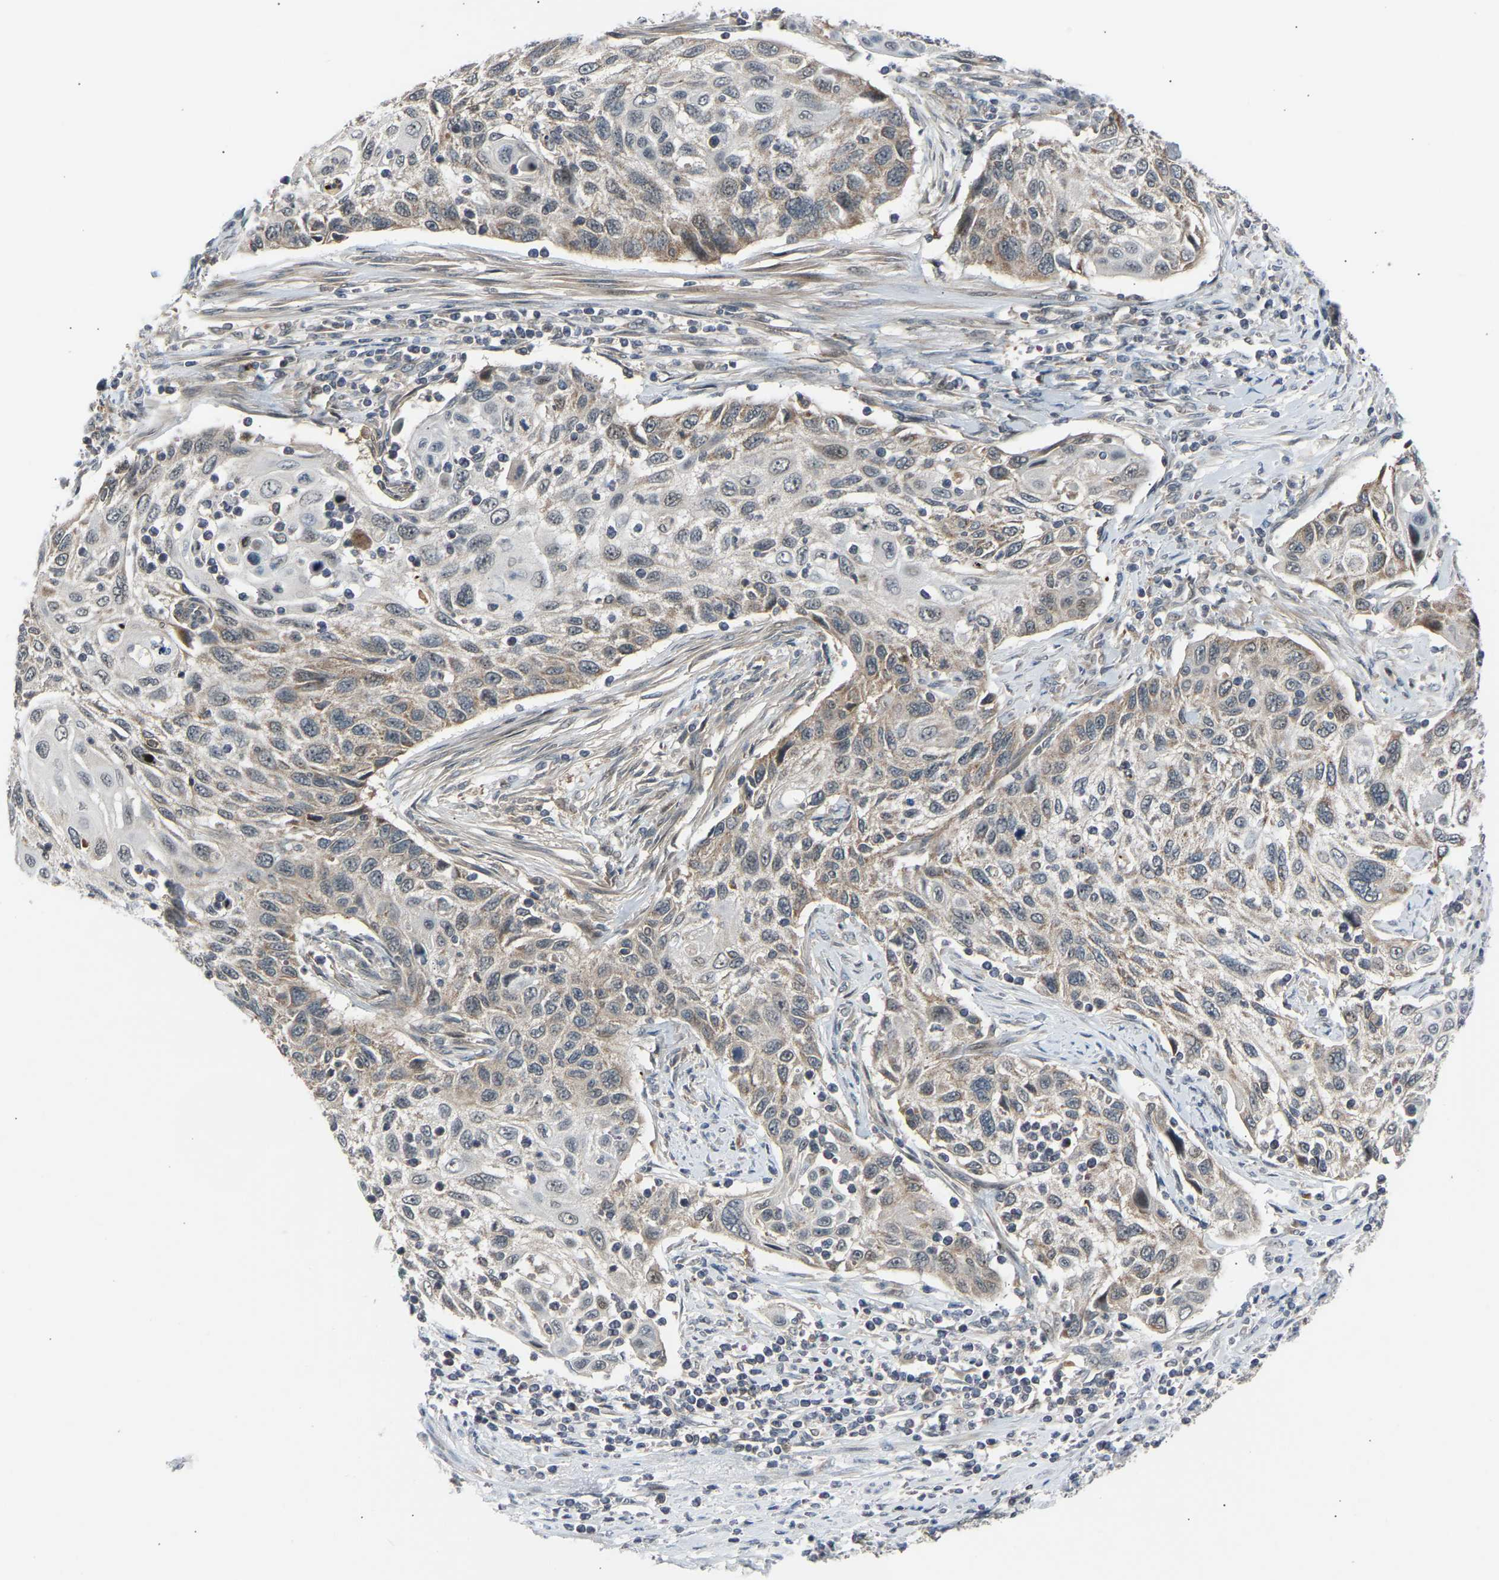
{"staining": {"intensity": "weak", "quantity": "<25%", "location": "cytoplasmic/membranous"}, "tissue": "cervical cancer", "cell_type": "Tumor cells", "image_type": "cancer", "snomed": [{"axis": "morphology", "description": "Squamous cell carcinoma, NOS"}, {"axis": "topography", "description": "Cervix"}], "caption": "Photomicrograph shows no protein positivity in tumor cells of cervical cancer tissue.", "gene": "SLIRP", "patient": {"sex": "female", "age": 70}}